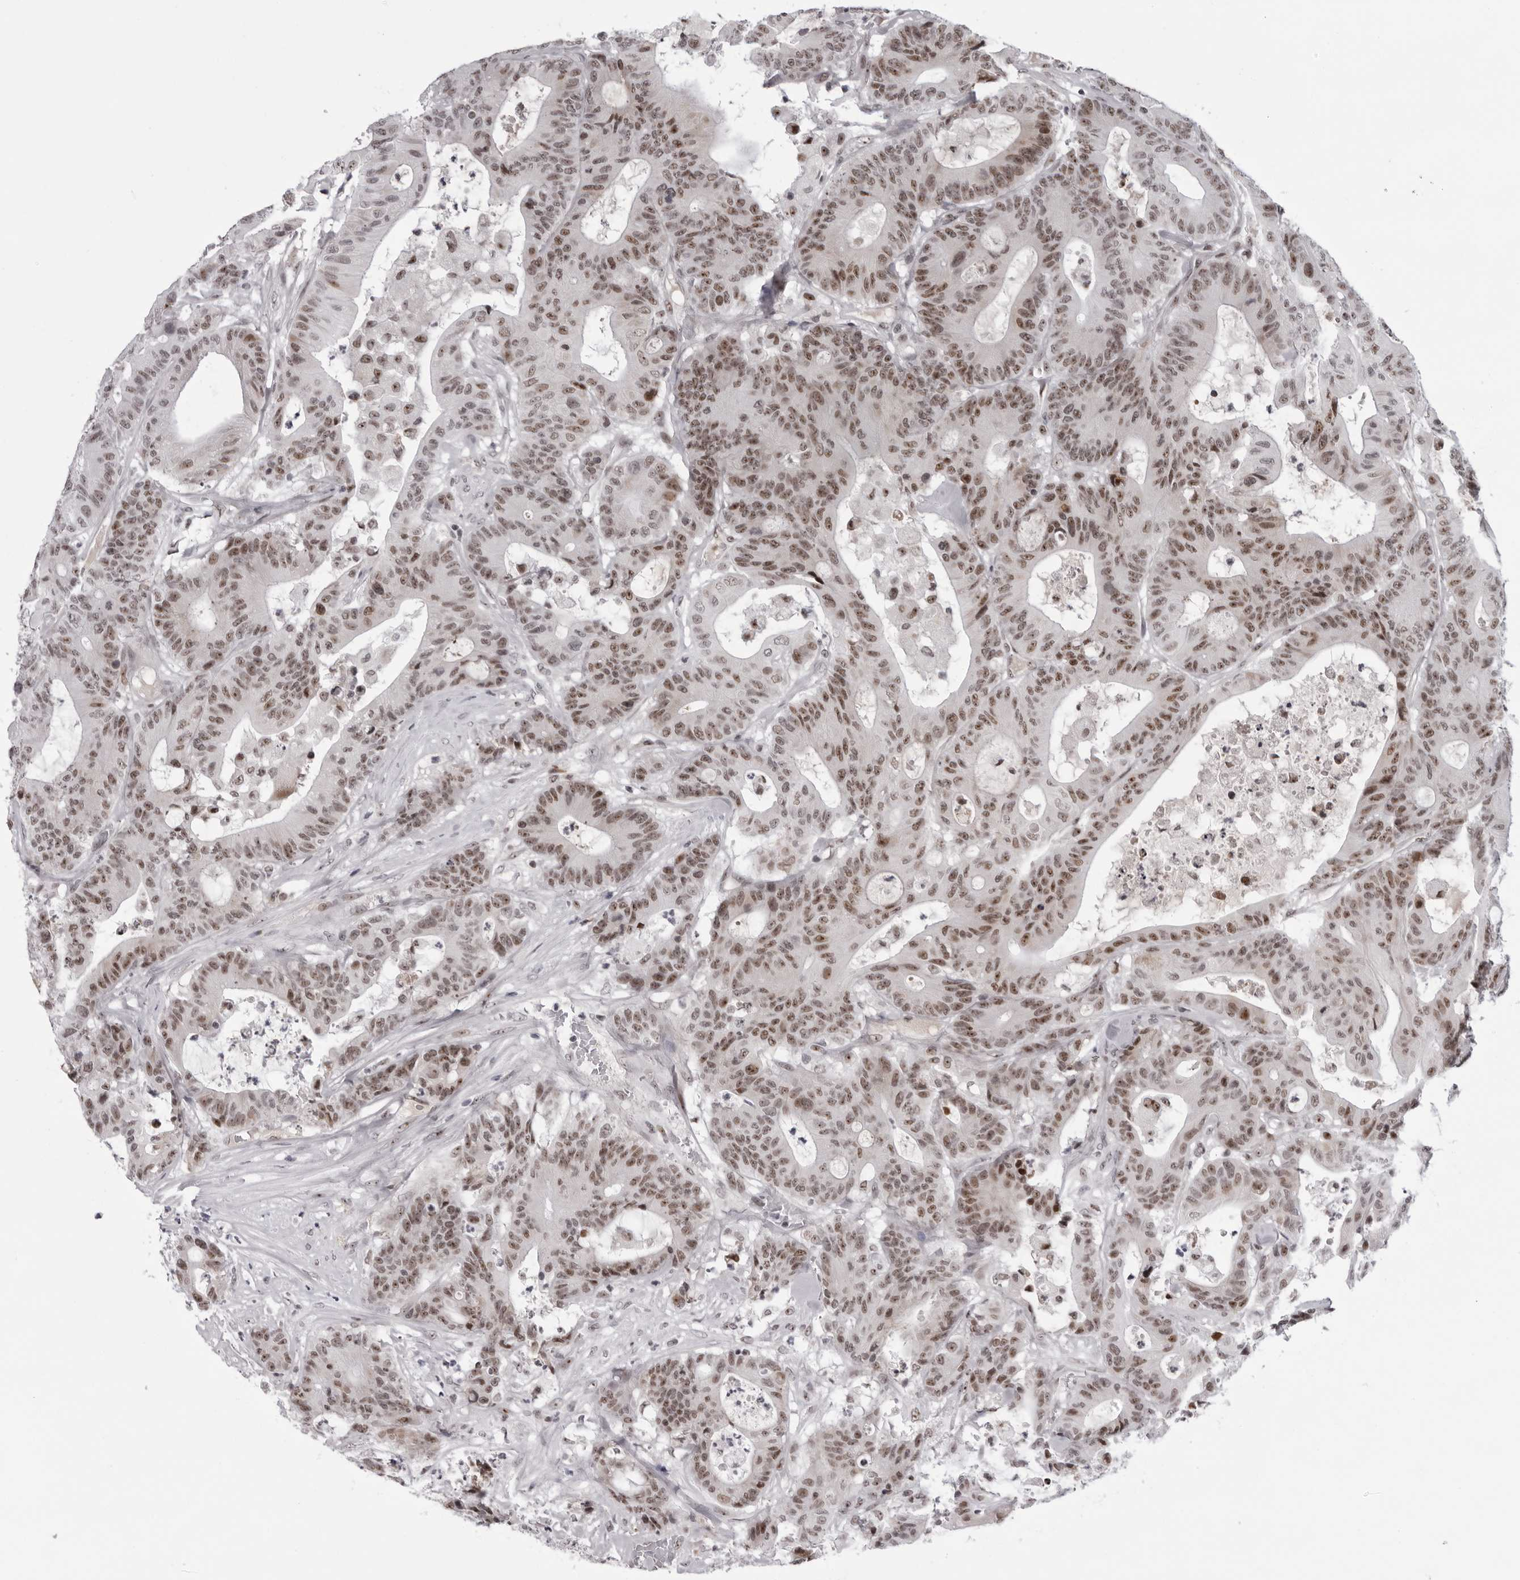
{"staining": {"intensity": "moderate", "quantity": ">75%", "location": "nuclear"}, "tissue": "colorectal cancer", "cell_type": "Tumor cells", "image_type": "cancer", "snomed": [{"axis": "morphology", "description": "Adenocarcinoma, NOS"}, {"axis": "topography", "description": "Colon"}], "caption": "Immunohistochemistry (IHC) (DAB) staining of human colorectal cancer exhibits moderate nuclear protein staining in about >75% of tumor cells. (brown staining indicates protein expression, while blue staining denotes nuclei).", "gene": "EXOSC10", "patient": {"sex": "female", "age": 84}}